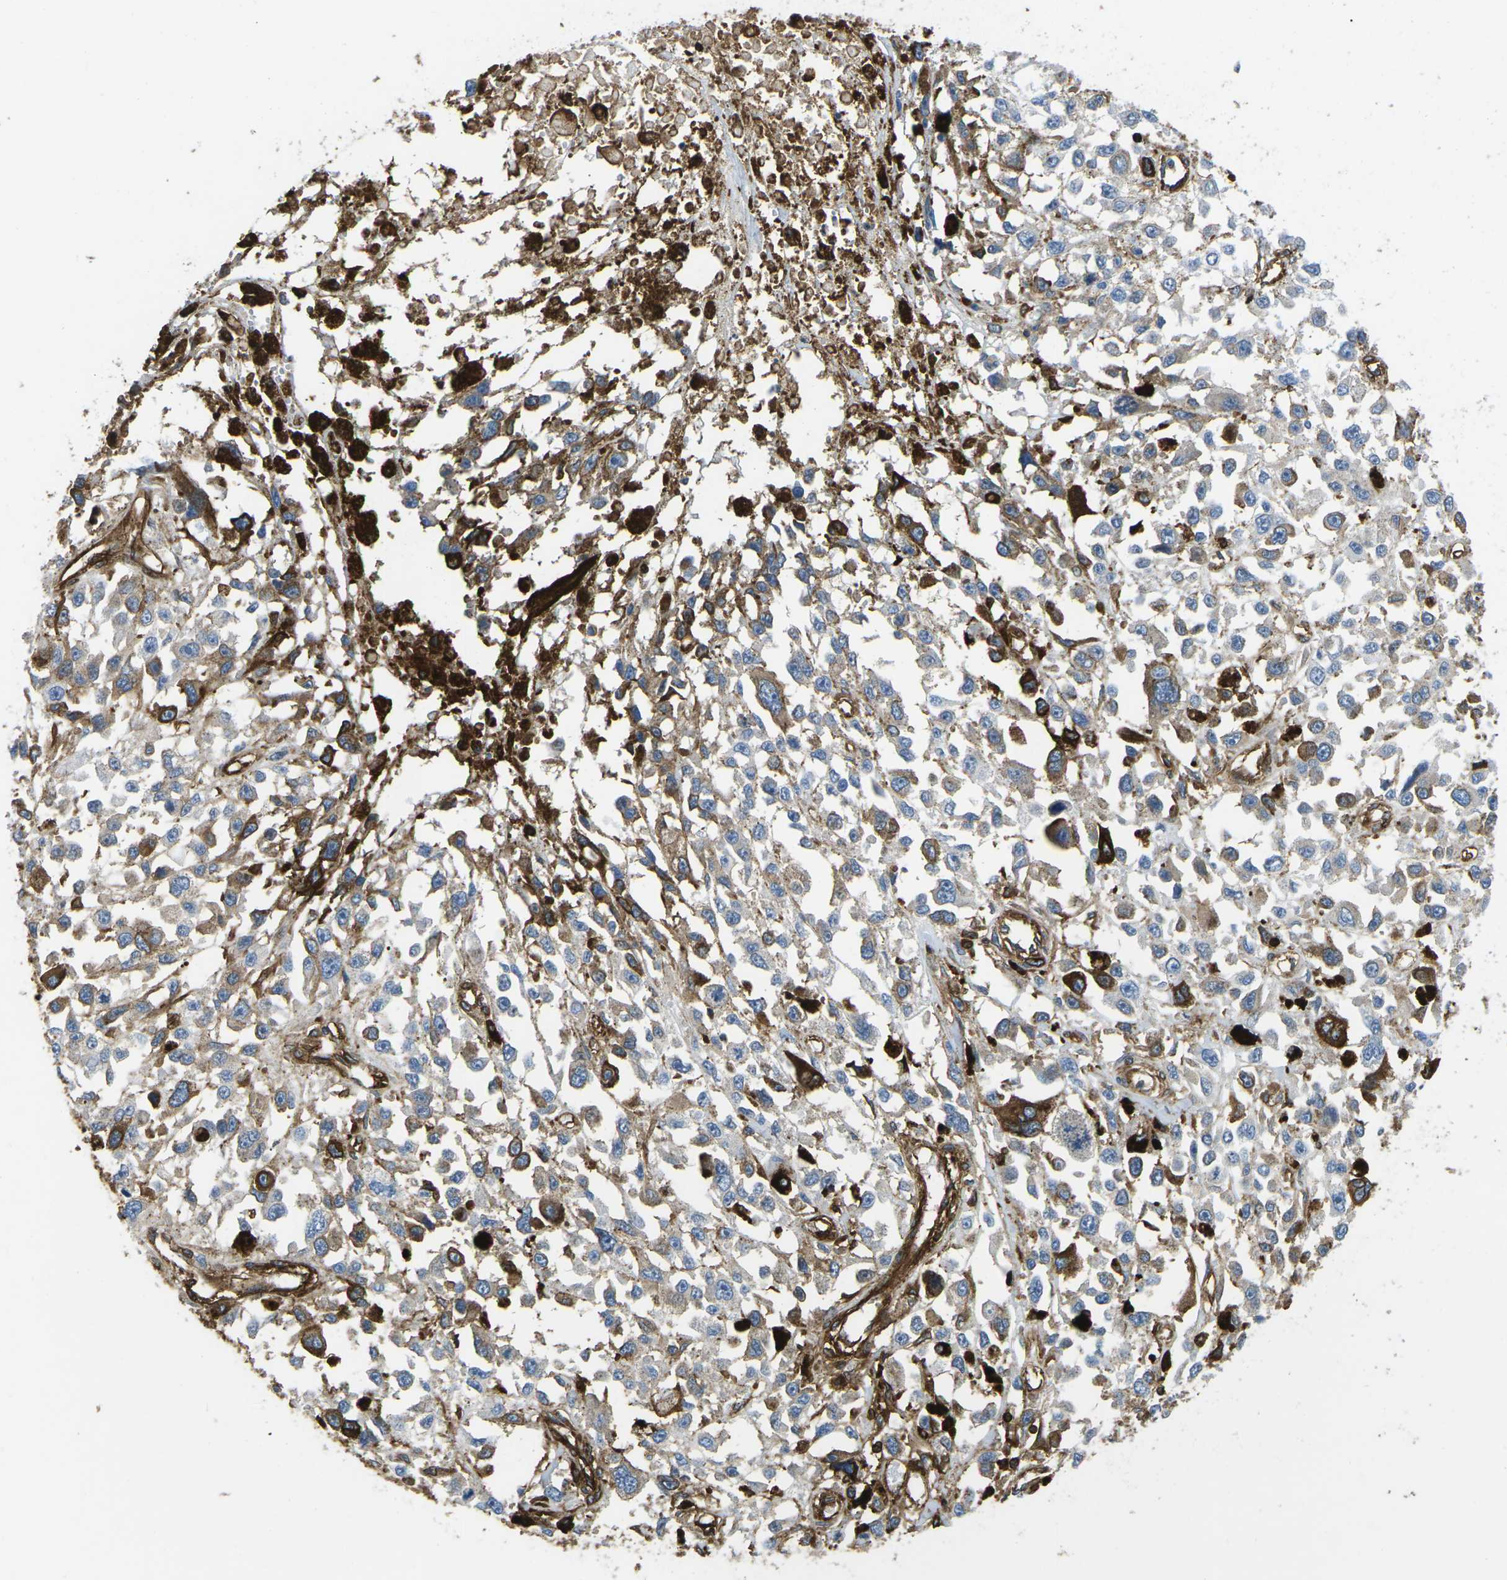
{"staining": {"intensity": "strong", "quantity": "<25%", "location": "cytoplasmic/membranous"}, "tissue": "melanoma", "cell_type": "Tumor cells", "image_type": "cancer", "snomed": [{"axis": "morphology", "description": "Malignant melanoma, Metastatic site"}, {"axis": "topography", "description": "Lymph node"}], "caption": "The photomicrograph demonstrates staining of melanoma, revealing strong cytoplasmic/membranous protein positivity (brown color) within tumor cells. The staining is performed using DAB (3,3'-diaminobenzidine) brown chromogen to label protein expression. The nuclei are counter-stained blue using hematoxylin.", "gene": "HLA-B", "patient": {"sex": "male", "age": 59}}